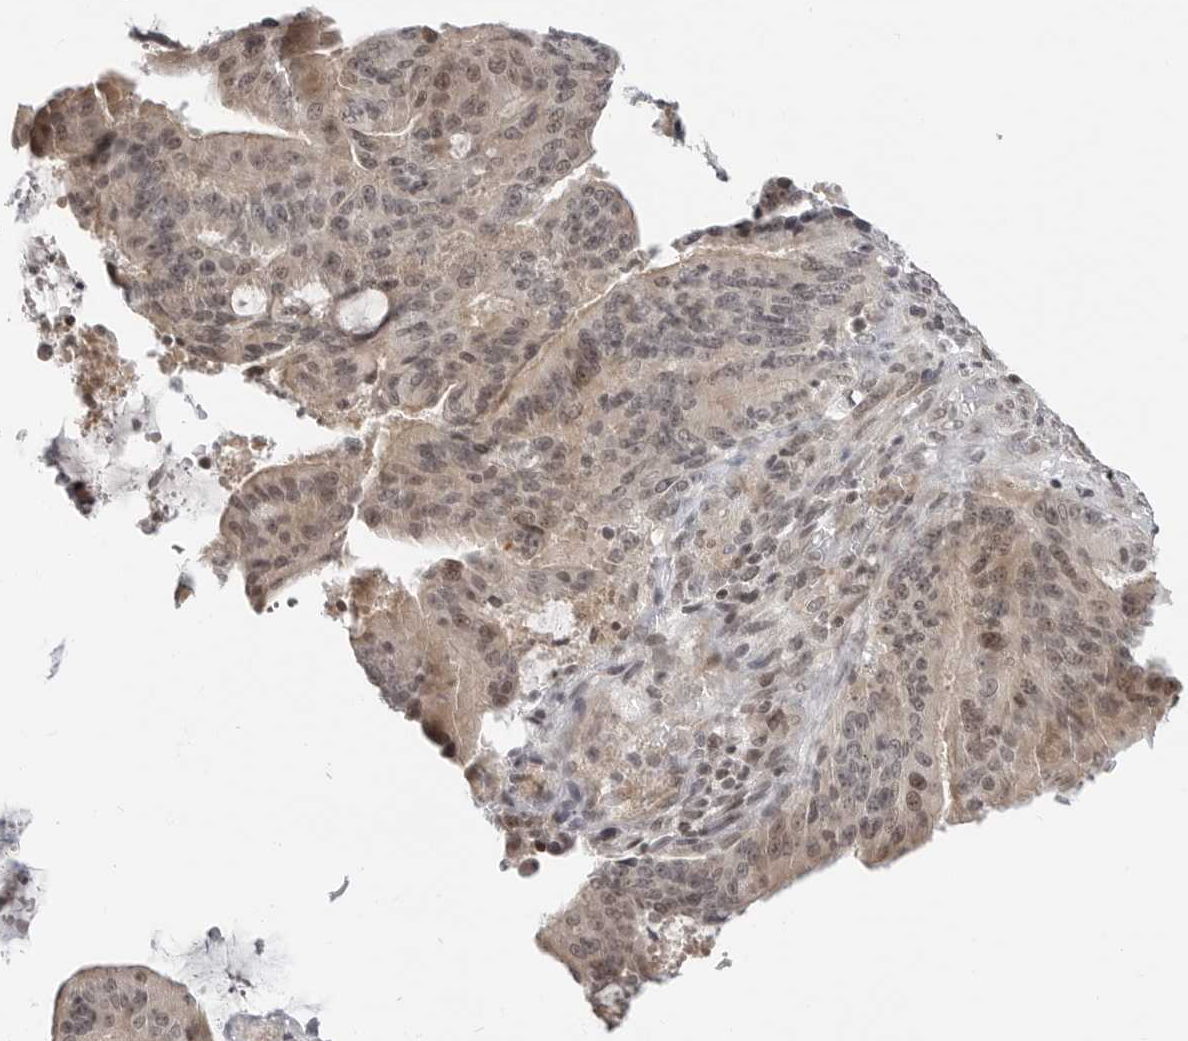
{"staining": {"intensity": "moderate", "quantity": "25%-75%", "location": "cytoplasmic/membranous,nuclear"}, "tissue": "liver cancer", "cell_type": "Tumor cells", "image_type": "cancer", "snomed": [{"axis": "morphology", "description": "Normal tissue, NOS"}, {"axis": "morphology", "description": "Cholangiocarcinoma"}, {"axis": "topography", "description": "Liver"}, {"axis": "topography", "description": "Peripheral nerve tissue"}], "caption": "Brown immunohistochemical staining in human cholangiocarcinoma (liver) shows moderate cytoplasmic/membranous and nuclear expression in approximately 25%-75% of tumor cells.", "gene": "C8orf33", "patient": {"sex": "female", "age": 73}}